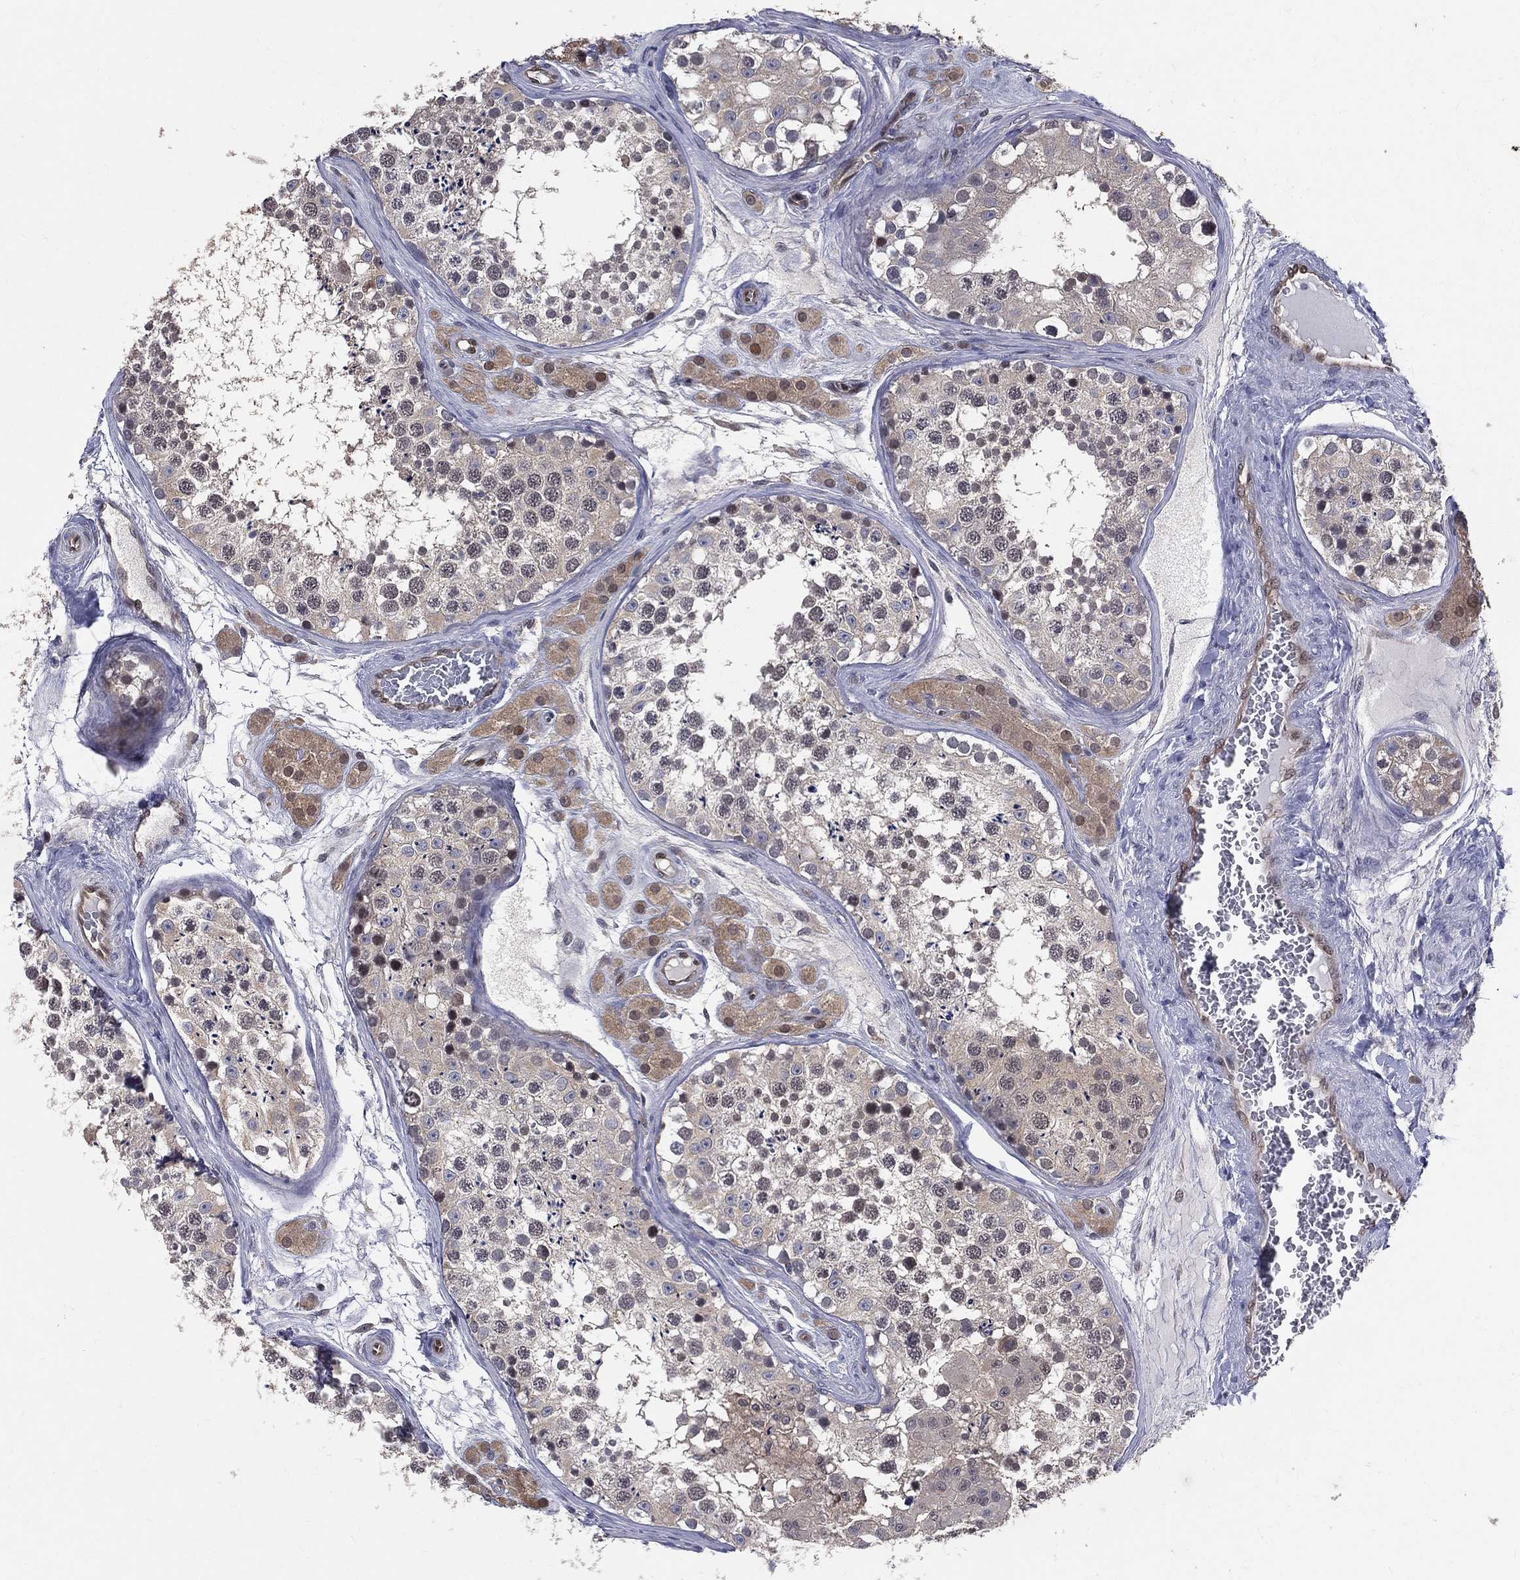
{"staining": {"intensity": "weak", "quantity": "<25%", "location": "cytoplasmic/membranous"}, "tissue": "testis", "cell_type": "Cells in seminiferous ducts", "image_type": "normal", "snomed": [{"axis": "morphology", "description": "Normal tissue, NOS"}, {"axis": "topography", "description": "Testis"}], "caption": "The immunohistochemistry (IHC) histopathology image has no significant expression in cells in seminiferous ducts of testis. The staining was performed using DAB (3,3'-diaminobenzidine) to visualize the protein expression in brown, while the nuclei were stained in blue with hematoxylin (Magnification: 20x).", "gene": "GMPR2", "patient": {"sex": "male", "age": 31}}